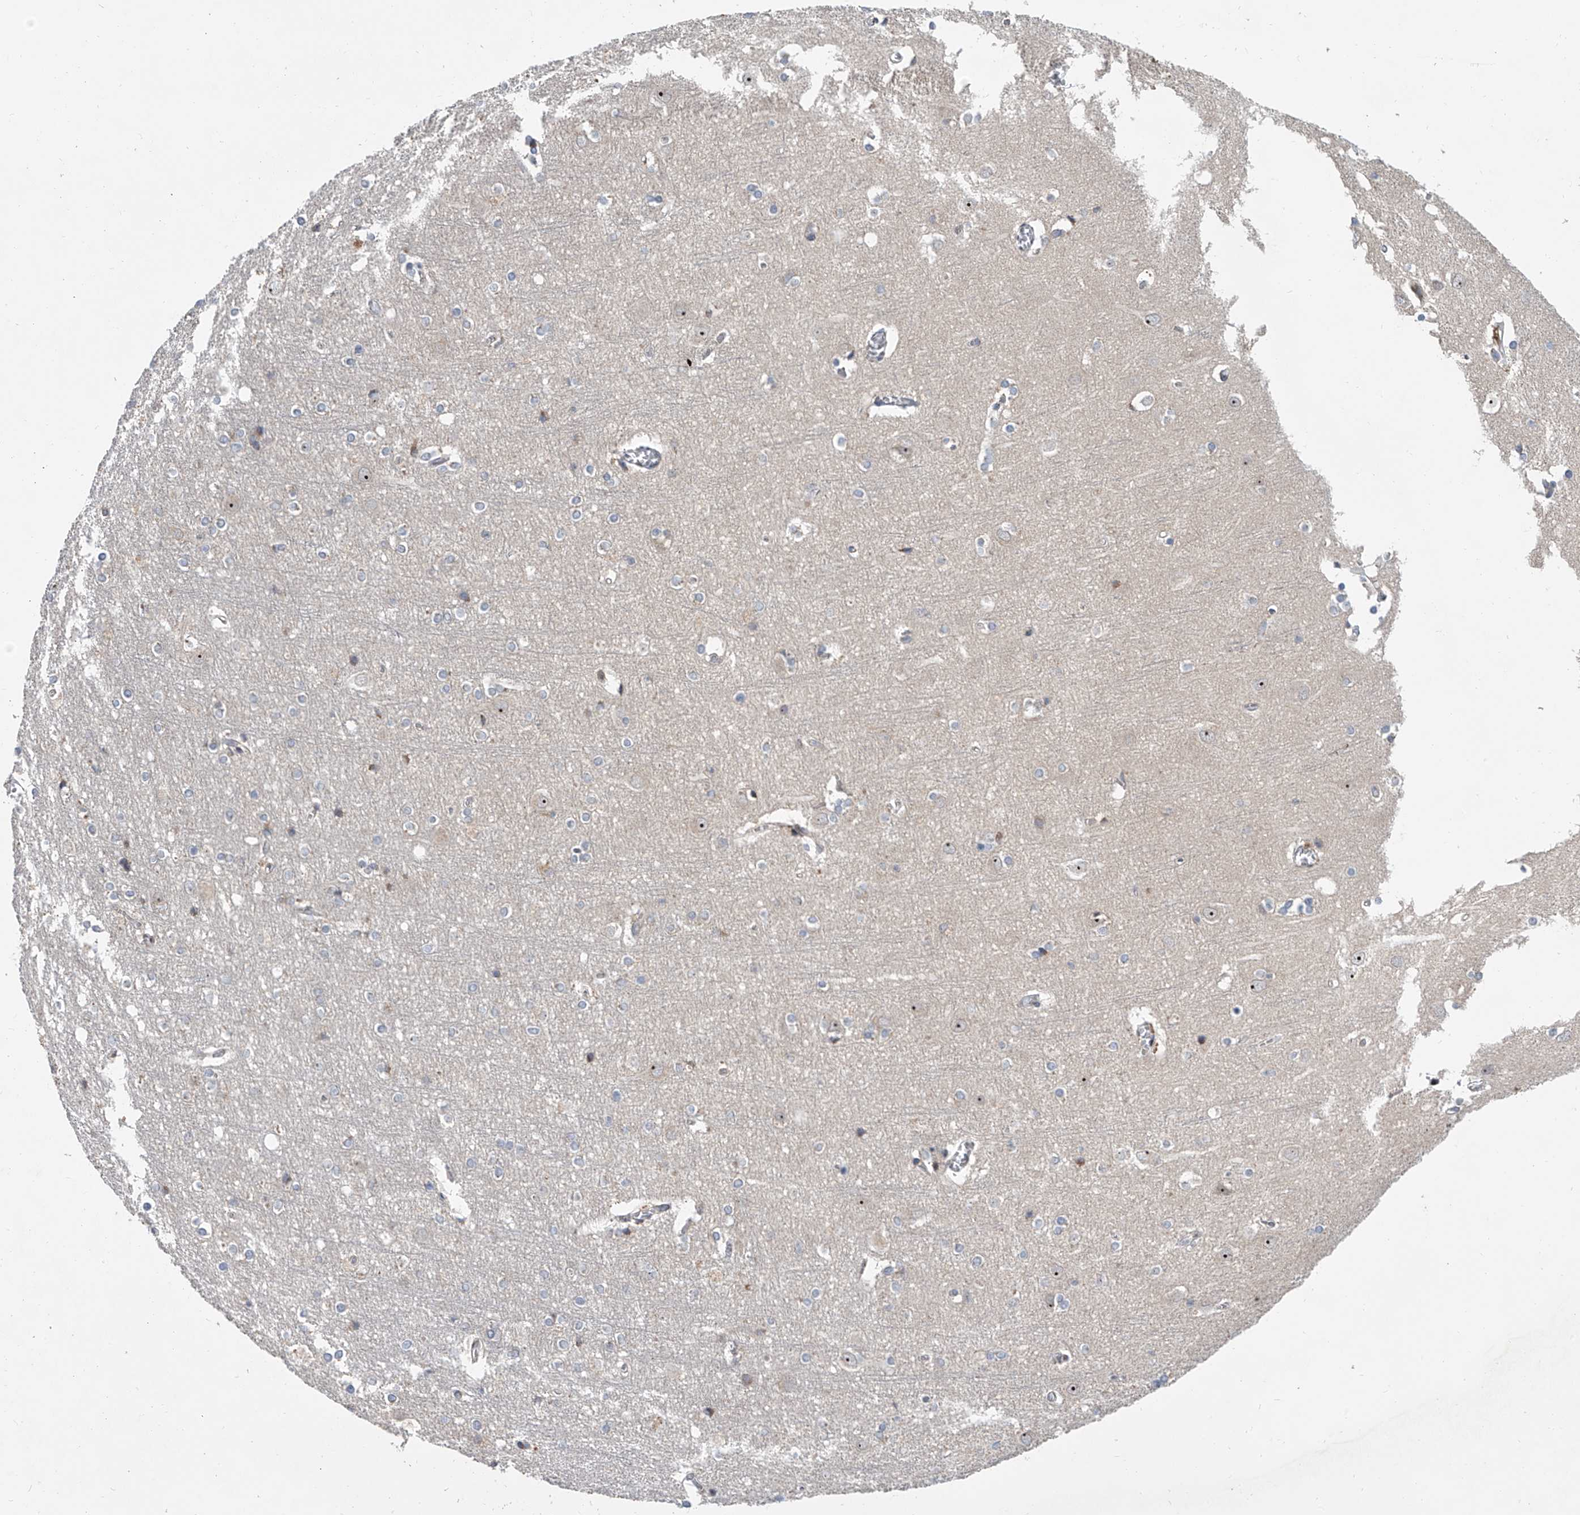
{"staining": {"intensity": "weak", "quantity": "<25%", "location": "cytoplasmic/membranous"}, "tissue": "cerebral cortex", "cell_type": "Endothelial cells", "image_type": "normal", "snomed": [{"axis": "morphology", "description": "Normal tissue, NOS"}, {"axis": "topography", "description": "Cerebral cortex"}], "caption": "Endothelial cells show no significant protein staining in benign cerebral cortex. (Stains: DAB (3,3'-diaminobenzidine) immunohistochemistry (IHC) with hematoxylin counter stain, Microscopy: brightfield microscopy at high magnification).", "gene": "DLGAP2", "patient": {"sex": "male", "age": 54}}